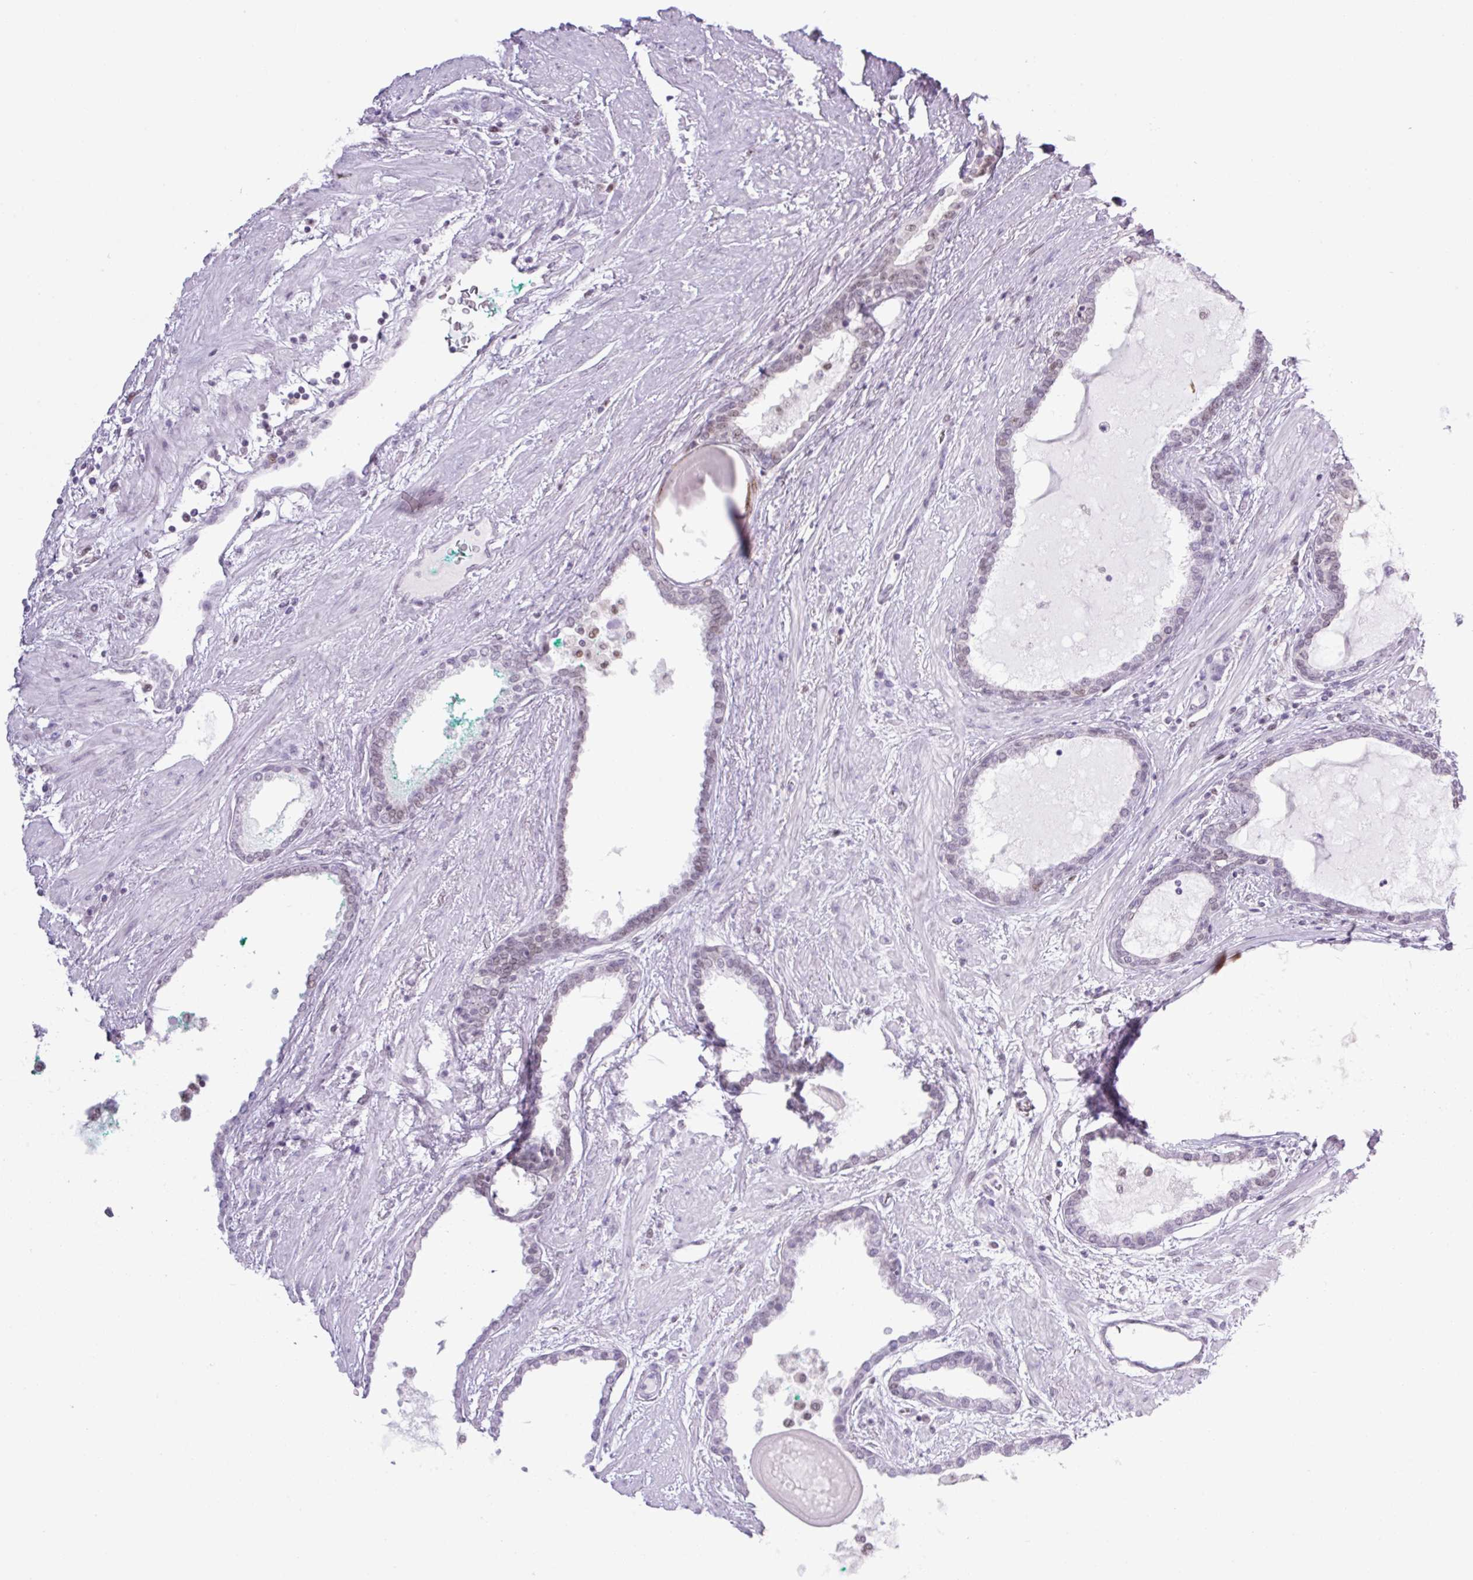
{"staining": {"intensity": "moderate", "quantity": "<25%", "location": "nuclear"}, "tissue": "prostate cancer", "cell_type": "Tumor cells", "image_type": "cancer", "snomed": [{"axis": "morphology", "description": "Adenocarcinoma, High grade"}, {"axis": "topography", "description": "Prostate"}], "caption": "A low amount of moderate nuclear expression is present in about <25% of tumor cells in prostate high-grade adenocarcinoma tissue. (IHC, brightfield microscopy, high magnification).", "gene": "TLE3", "patient": {"sex": "male", "age": 72}}